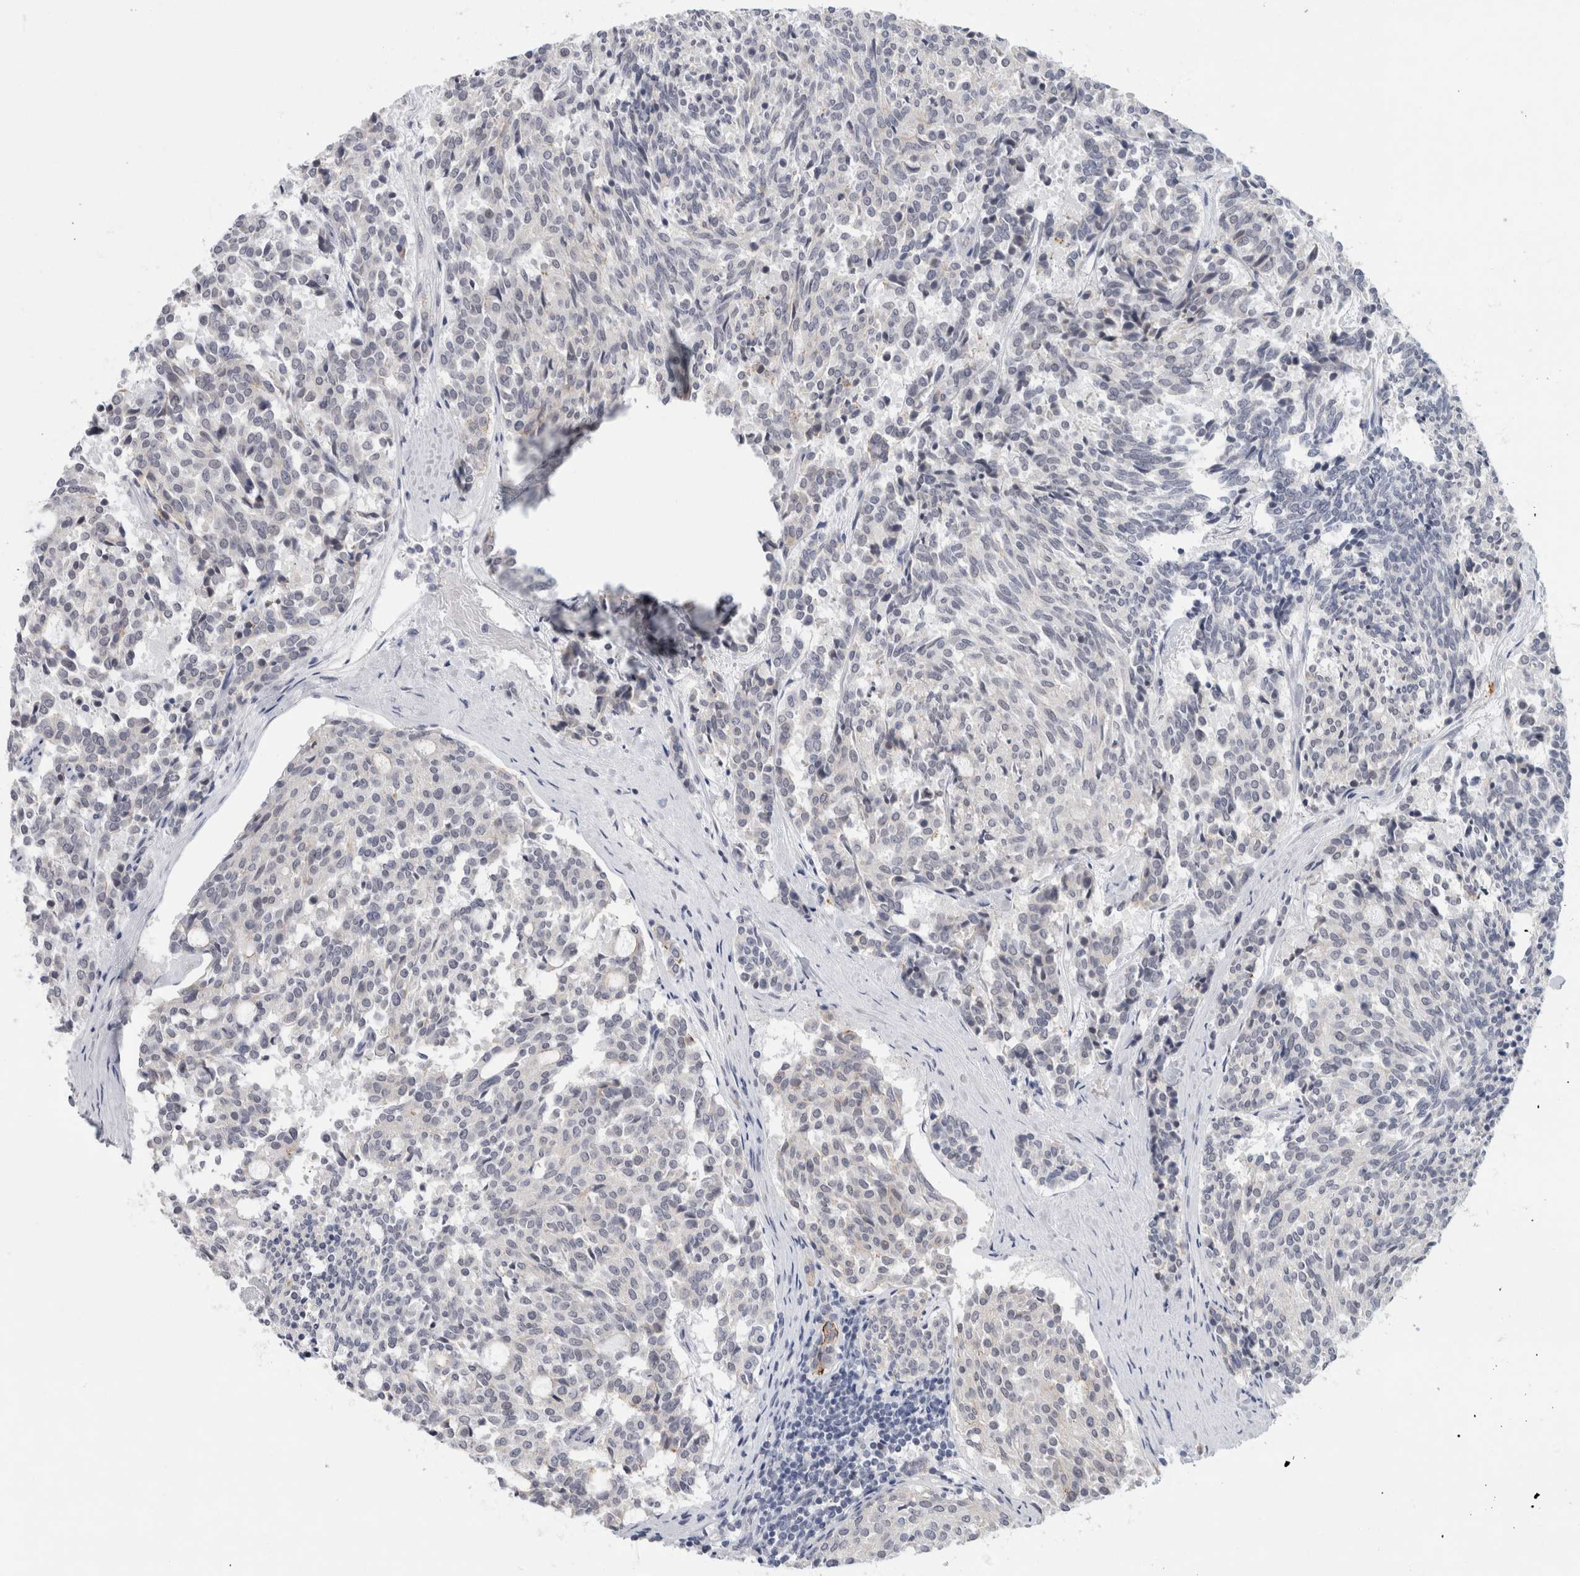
{"staining": {"intensity": "negative", "quantity": "none", "location": "none"}, "tissue": "carcinoid", "cell_type": "Tumor cells", "image_type": "cancer", "snomed": [{"axis": "morphology", "description": "Carcinoid, malignant, NOS"}, {"axis": "topography", "description": "Pancreas"}], "caption": "Immunohistochemical staining of carcinoid shows no significant positivity in tumor cells.", "gene": "NIPA1", "patient": {"sex": "female", "age": 54}}